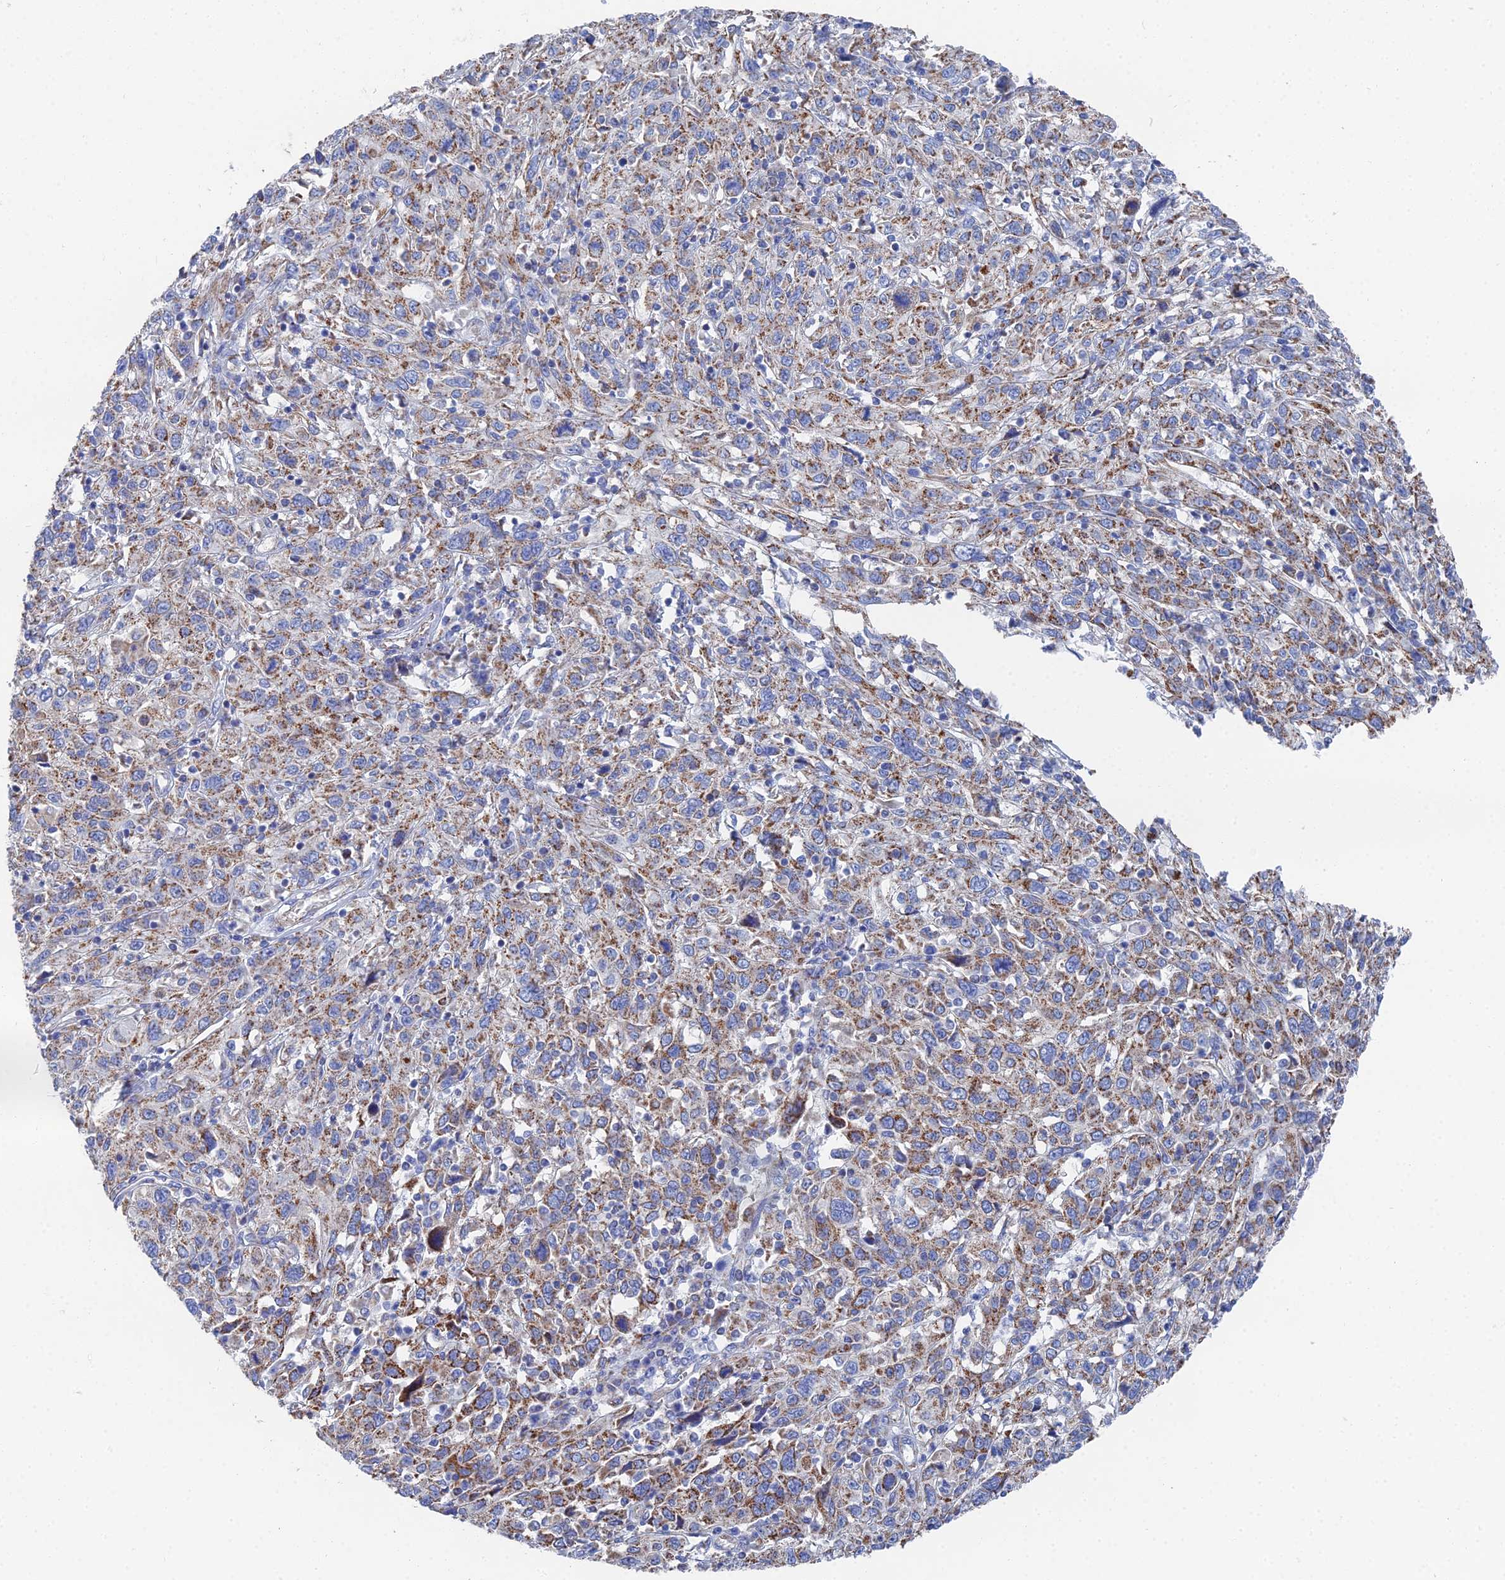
{"staining": {"intensity": "strong", "quantity": "25%-75%", "location": "cytoplasmic/membranous"}, "tissue": "cervical cancer", "cell_type": "Tumor cells", "image_type": "cancer", "snomed": [{"axis": "morphology", "description": "Squamous cell carcinoma, NOS"}, {"axis": "topography", "description": "Cervix"}], "caption": "Immunohistochemistry (IHC) photomicrograph of squamous cell carcinoma (cervical) stained for a protein (brown), which demonstrates high levels of strong cytoplasmic/membranous staining in approximately 25%-75% of tumor cells.", "gene": "IFT80", "patient": {"sex": "female", "age": 46}}